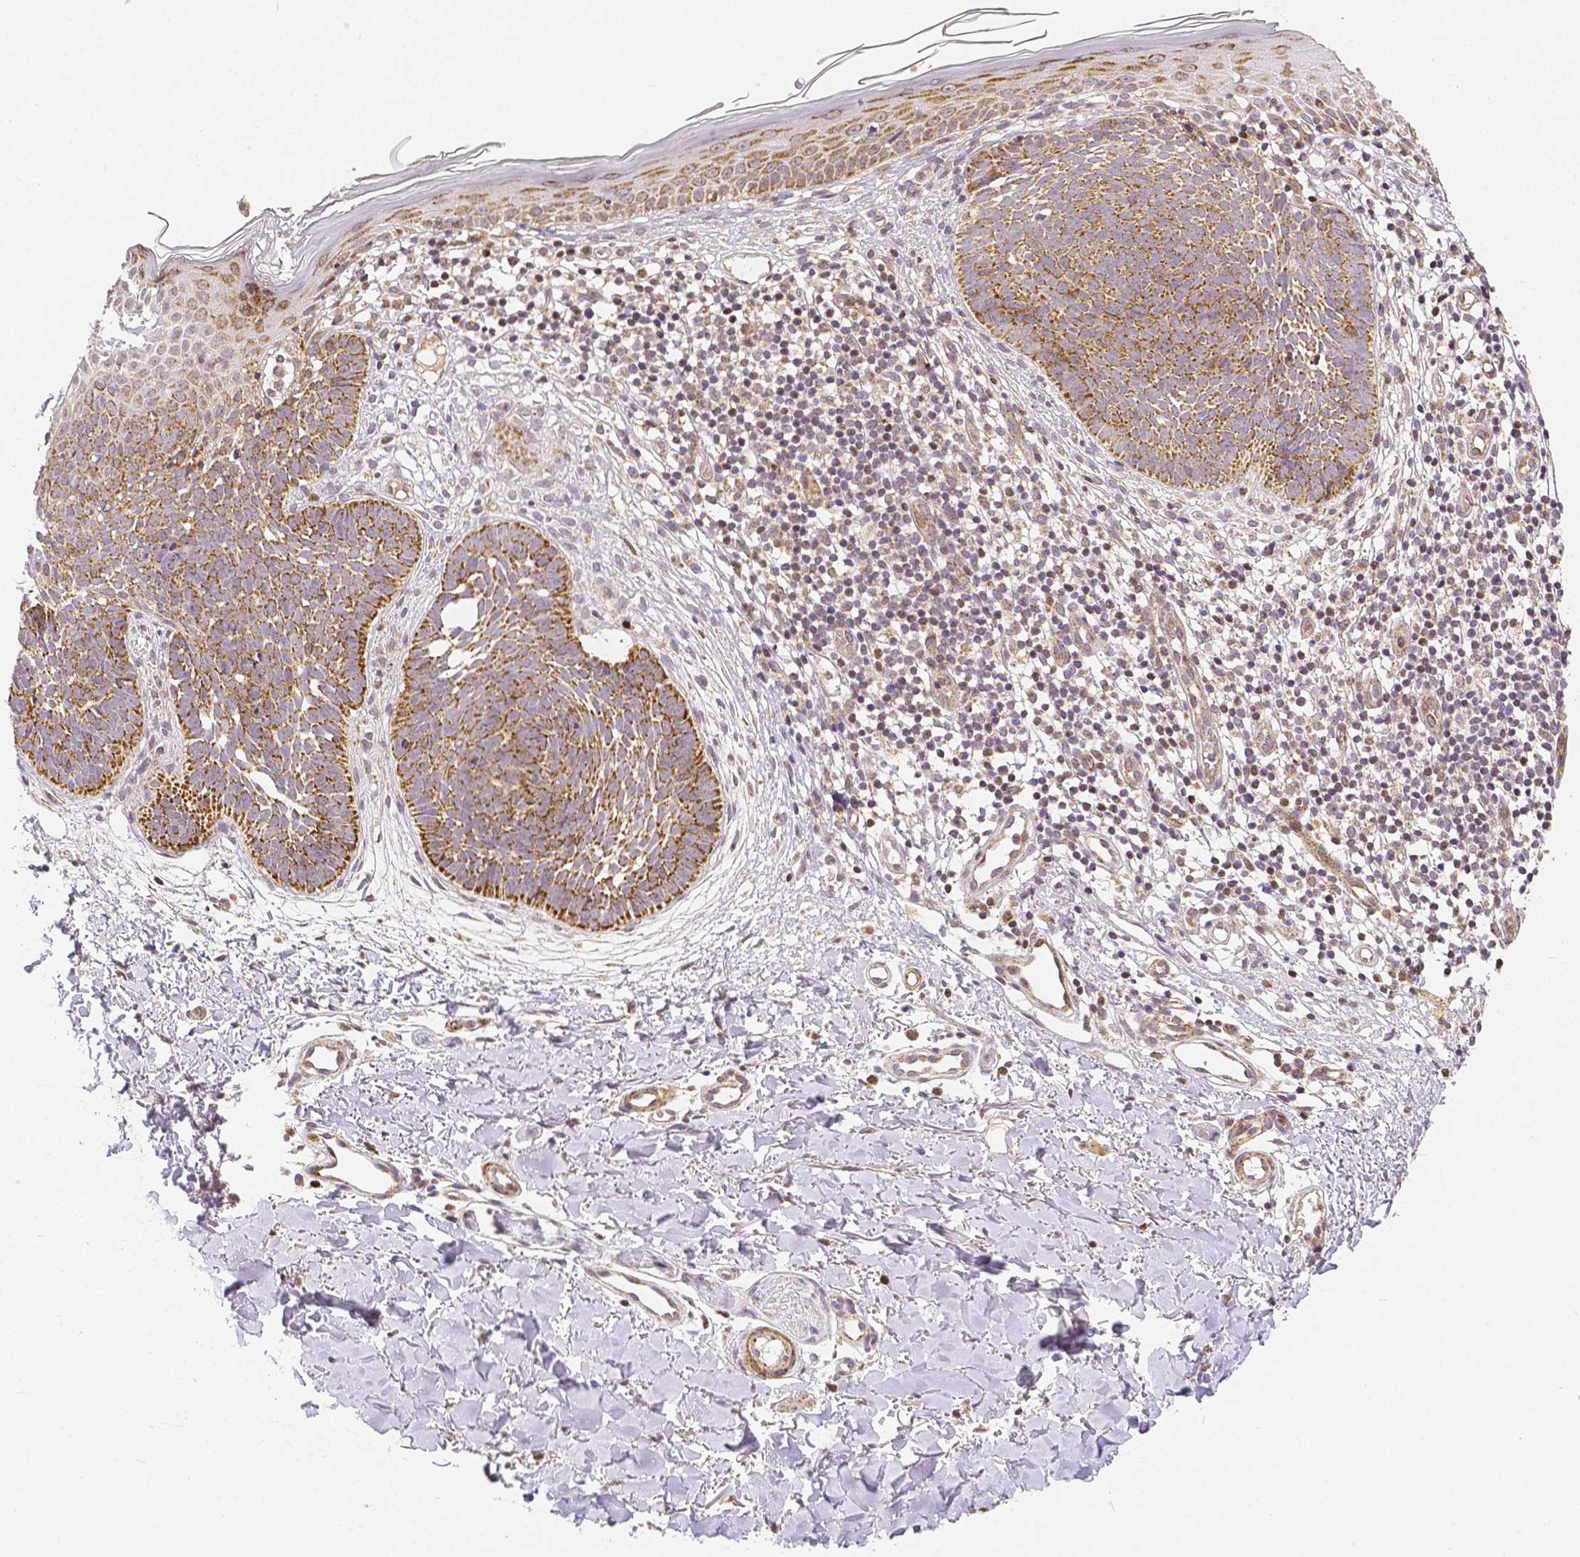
{"staining": {"intensity": "moderate", "quantity": ">75%", "location": "cytoplasmic/membranous"}, "tissue": "skin cancer", "cell_type": "Tumor cells", "image_type": "cancer", "snomed": [{"axis": "morphology", "description": "Basal cell carcinoma"}, {"axis": "topography", "description": "Skin"}], "caption": "Protein positivity by immunohistochemistry reveals moderate cytoplasmic/membranous positivity in about >75% of tumor cells in skin cancer (basal cell carcinoma).", "gene": "RHOT1", "patient": {"sex": "female", "age": 51}}